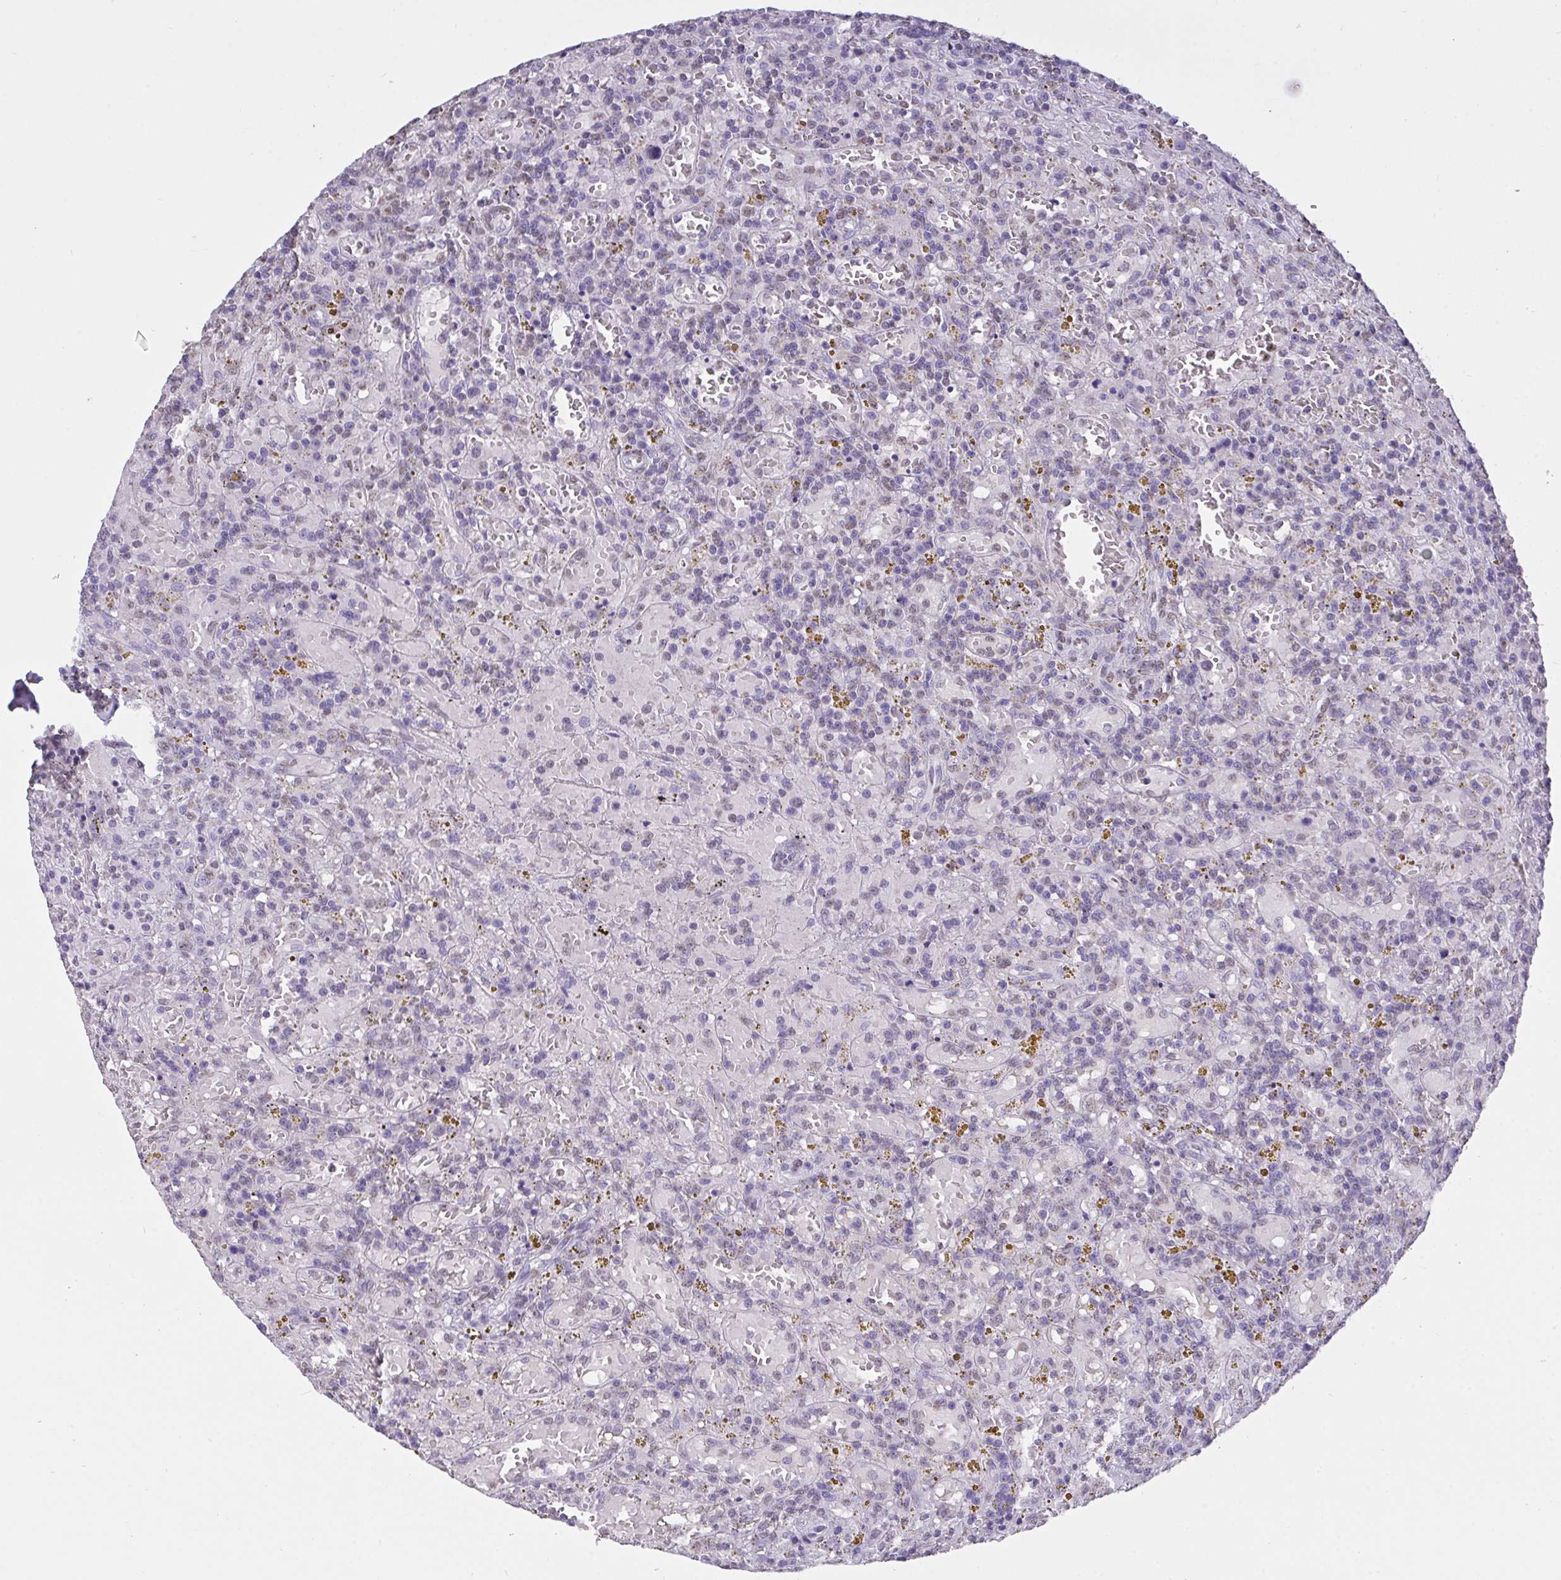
{"staining": {"intensity": "negative", "quantity": "none", "location": "none"}, "tissue": "lymphoma", "cell_type": "Tumor cells", "image_type": "cancer", "snomed": [{"axis": "morphology", "description": "Malignant lymphoma, non-Hodgkin's type, Low grade"}, {"axis": "topography", "description": "Spleen"}], "caption": "Lymphoma stained for a protein using immunohistochemistry exhibits no positivity tumor cells.", "gene": "SEMA6B", "patient": {"sex": "female", "age": 65}}